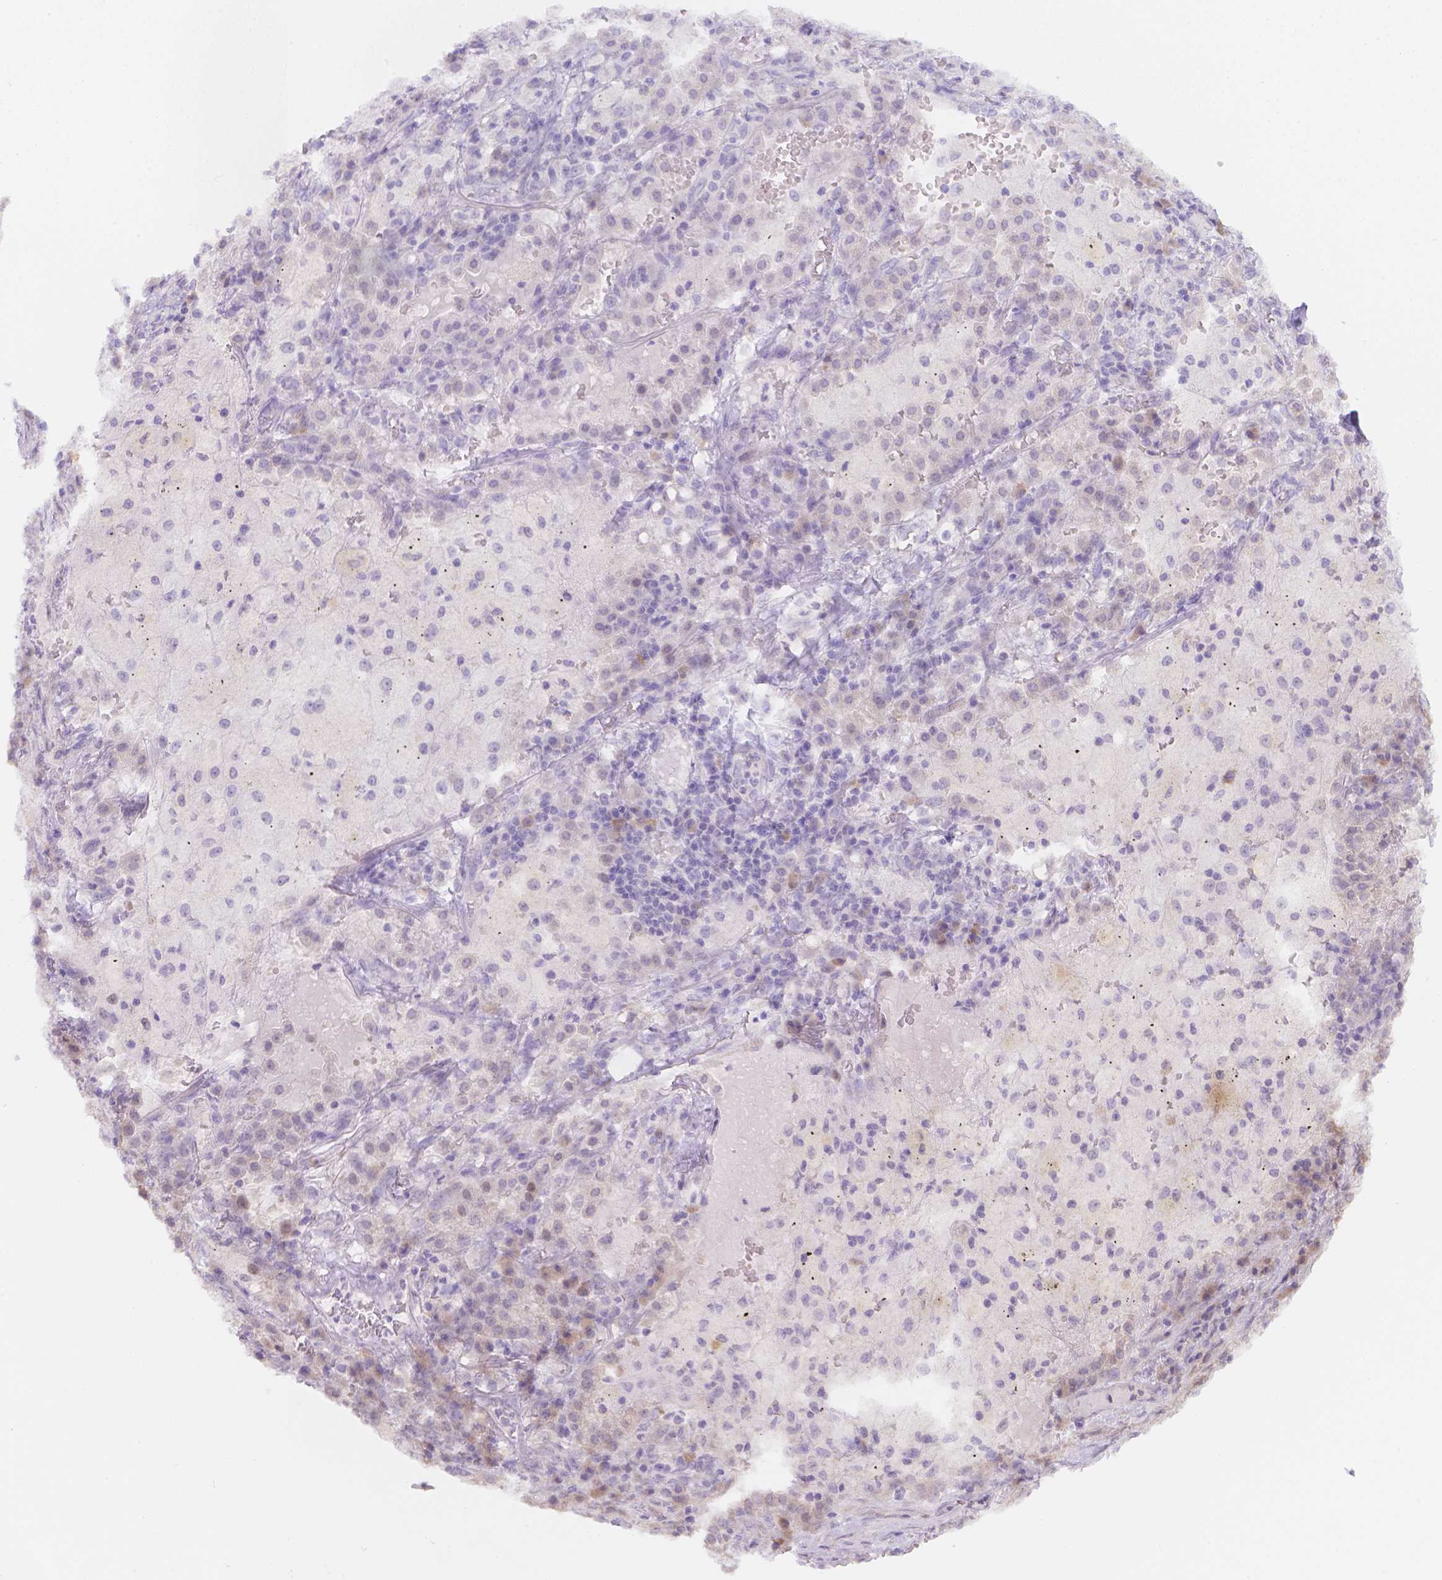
{"staining": {"intensity": "negative", "quantity": "none", "location": "none"}, "tissue": "lung cancer", "cell_type": "Tumor cells", "image_type": "cancer", "snomed": [{"axis": "morphology", "description": "Adenocarcinoma, NOS"}, {"axis": "topography", "description": "Lung"}], "caption": "Human adenocarcinoma (lung) stained for a protein using immunohistochemistry demonstrates no staining in tumor cells.", "gene": "CD96", "patient": {"sex": "male", "age": 57}}